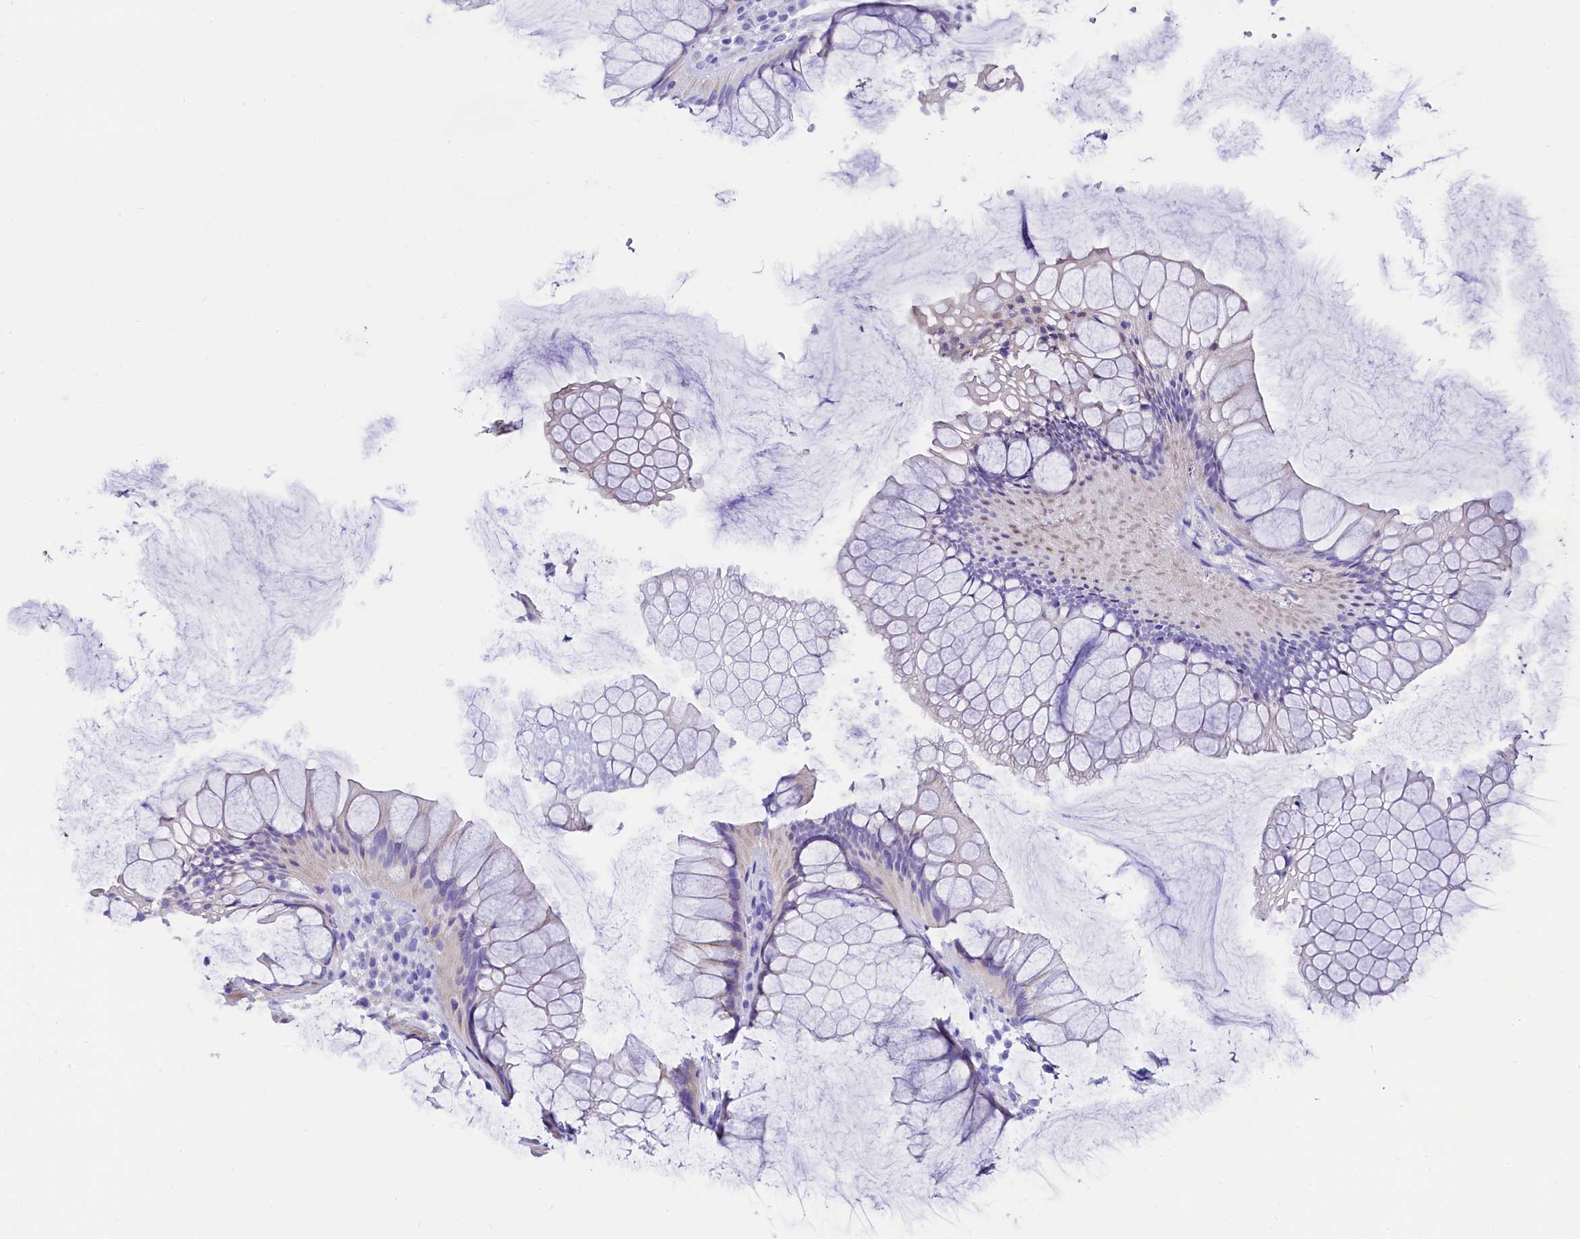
{"staining": {"intensity": "negative", "quantity": "none", "location": "none"}, "tissue": "rectum", "cell_type": "Glandular cells", "image_type": "normal", "snomed": [{"axis": "morphology", "description": "Normal tissue, NOS"}, {"axis": "topography", "description": "Rectum"}], "caption": "Benign rectum was stained to show a protein in brown. There is no significant positivity in glandular cells.", "gene": "RBP3", "patient": {"sex": "male", "age": 51}}